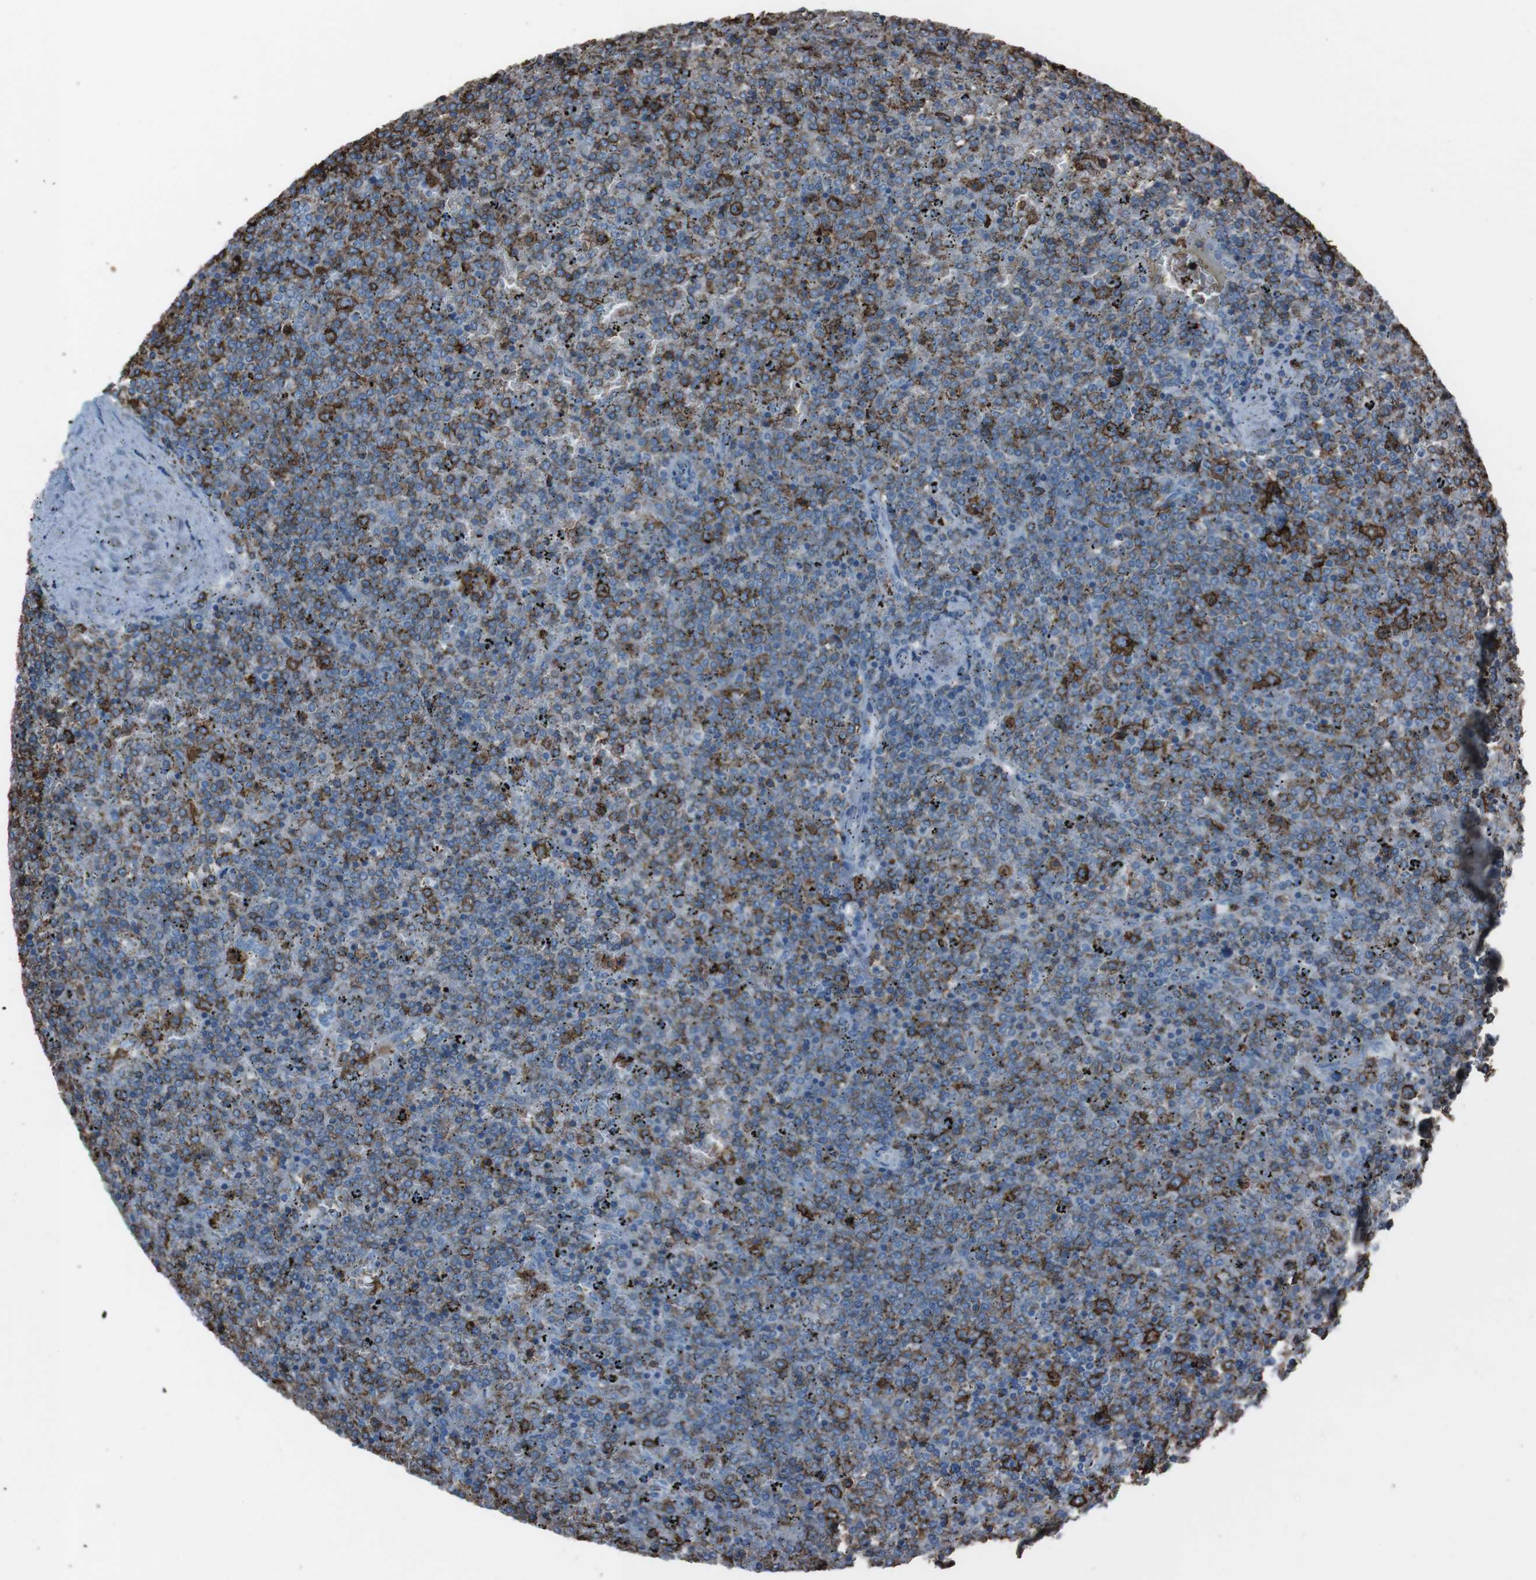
{"staining": {"intensity": "strong", "quantity": "25%-75%", "location": "cytoplasmic/membranous"}, "tissue": "lymphoma", "cell_type": "Tumor cells", "image_type": "cancer", "snomed": [{"axis": "morphology", "description": "Malignant lymphoma, non-Hodgkin's type, Low grade"}, {"axis": "topography", "description": "Spleen"}], "caption": "Lymphoma stained for a protein displays strong cytoplasmic/membranous positivity in tumor cells.", "gene": "ST6GAL1", "patient": {"sex": "female", "age": 77}}